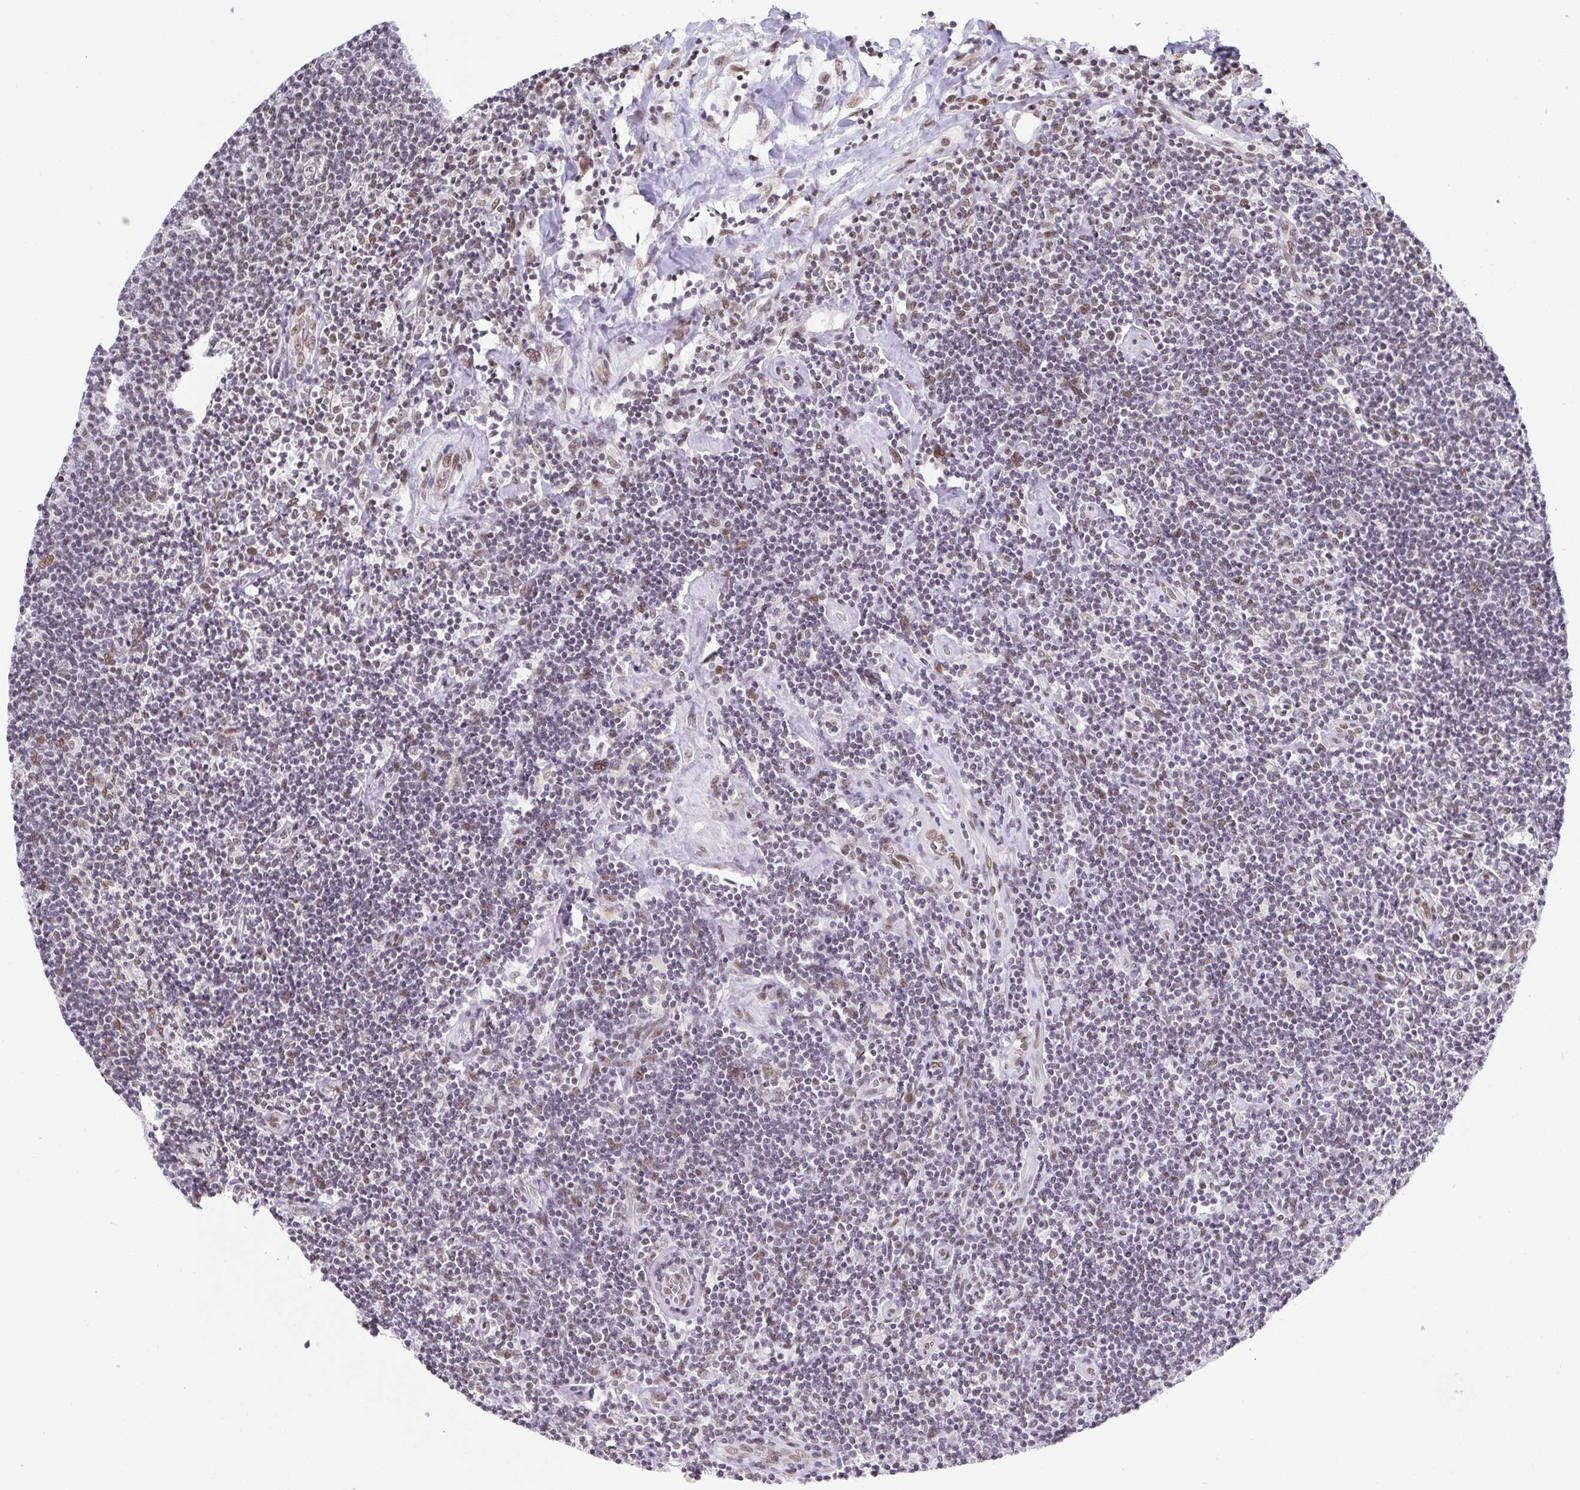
{"staining": {"intensity": "weak", "quantity": "<25%", "location": "nuclear"}, "tissue": "lymphoma", "cell_type": "Tumor cells", "image_type": "cancer", "snomed": [{"axis": "morphology", "description": "Hodgkin's disease, NOS"}, {"axis": "topography", "description": "Lymph node"}], "caption": "IHC image of neoplastic tissue: Hodgkin's disease stained with DAB (3,3'-diaminobenzidine) reveals no significant protein staining in tumor cells.", "gene": "SLC7A10", "patient": {"sex": "male", "age": 40}}